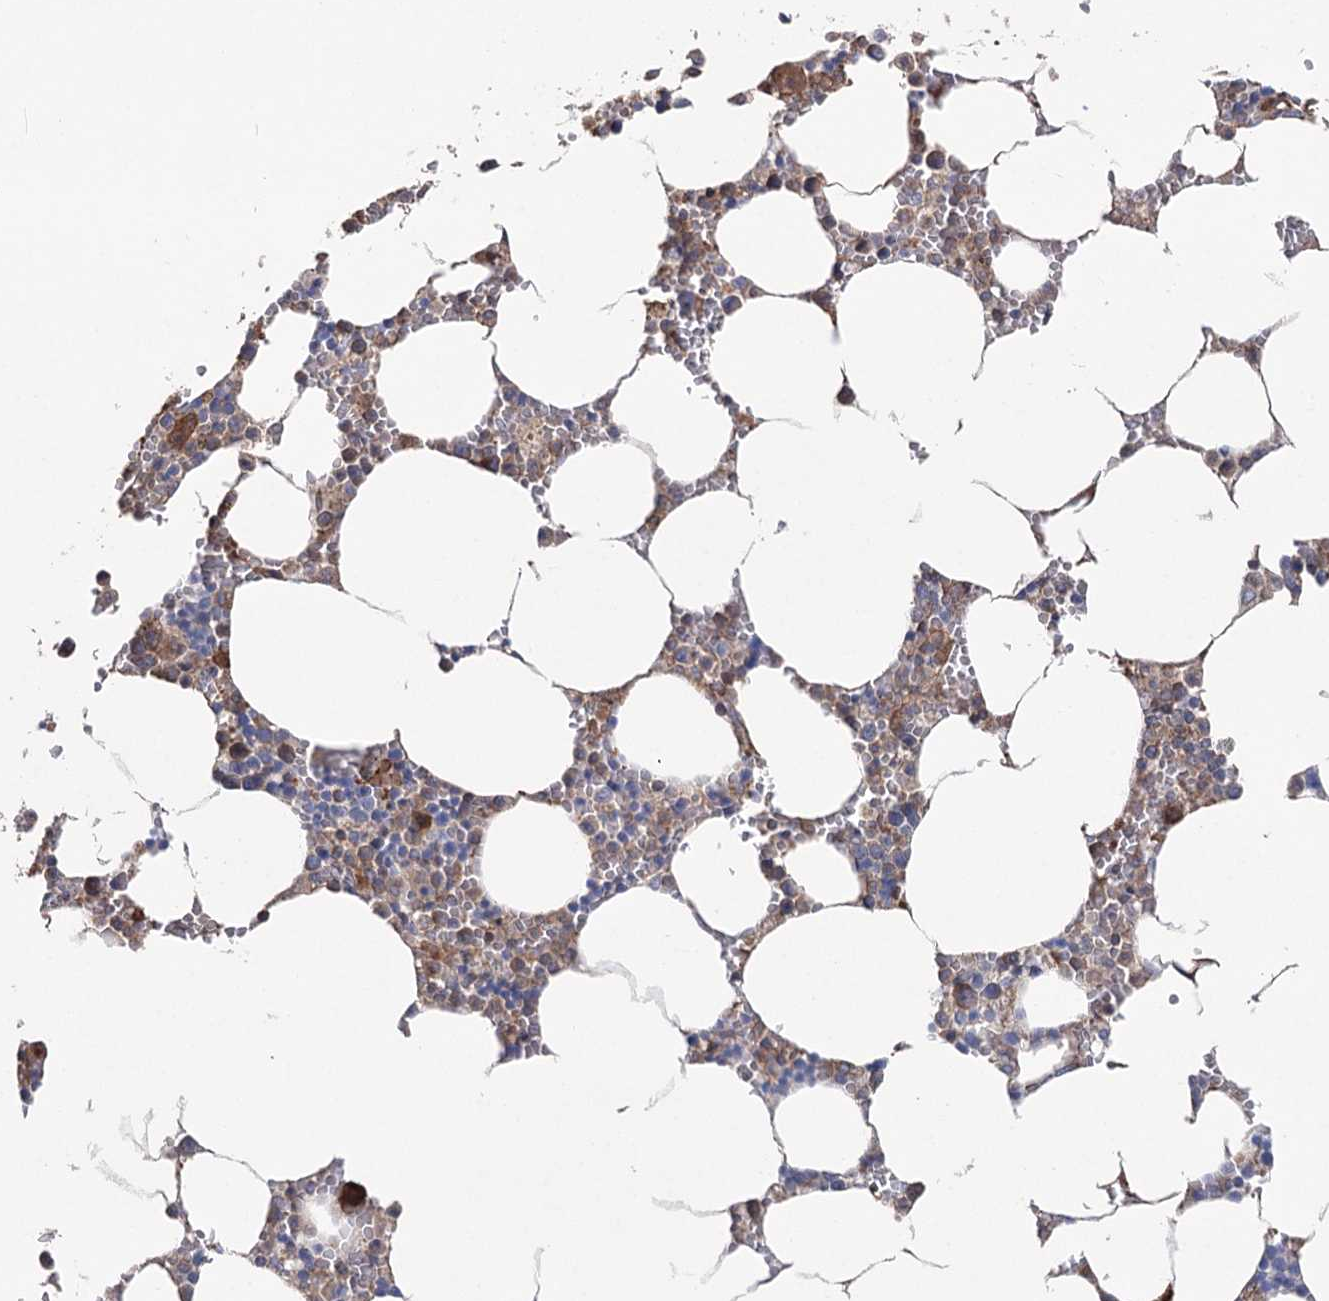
{"staining": {"intensity": "moderate", "quantity": "<25%", "location": "cytoplasmic/membranous"}, "tissue": "bone marrow", "cell_type": "Hematopoietic cells", "image_type": "normal", "snomed": [{"axis": "morphology", "description": "Normal tissue, NOS"}, {"axis": "topography", "description": "Bone marrow"}], "caption": "Immunohistochemical staining of benign human bone marrow exhibits low levels of moderate cytoplasmic/membranous positivity in approximately <25% of hematopoietic cells.", "gene": "LARS2", "patient": {"sex": "male", "age": 70}}